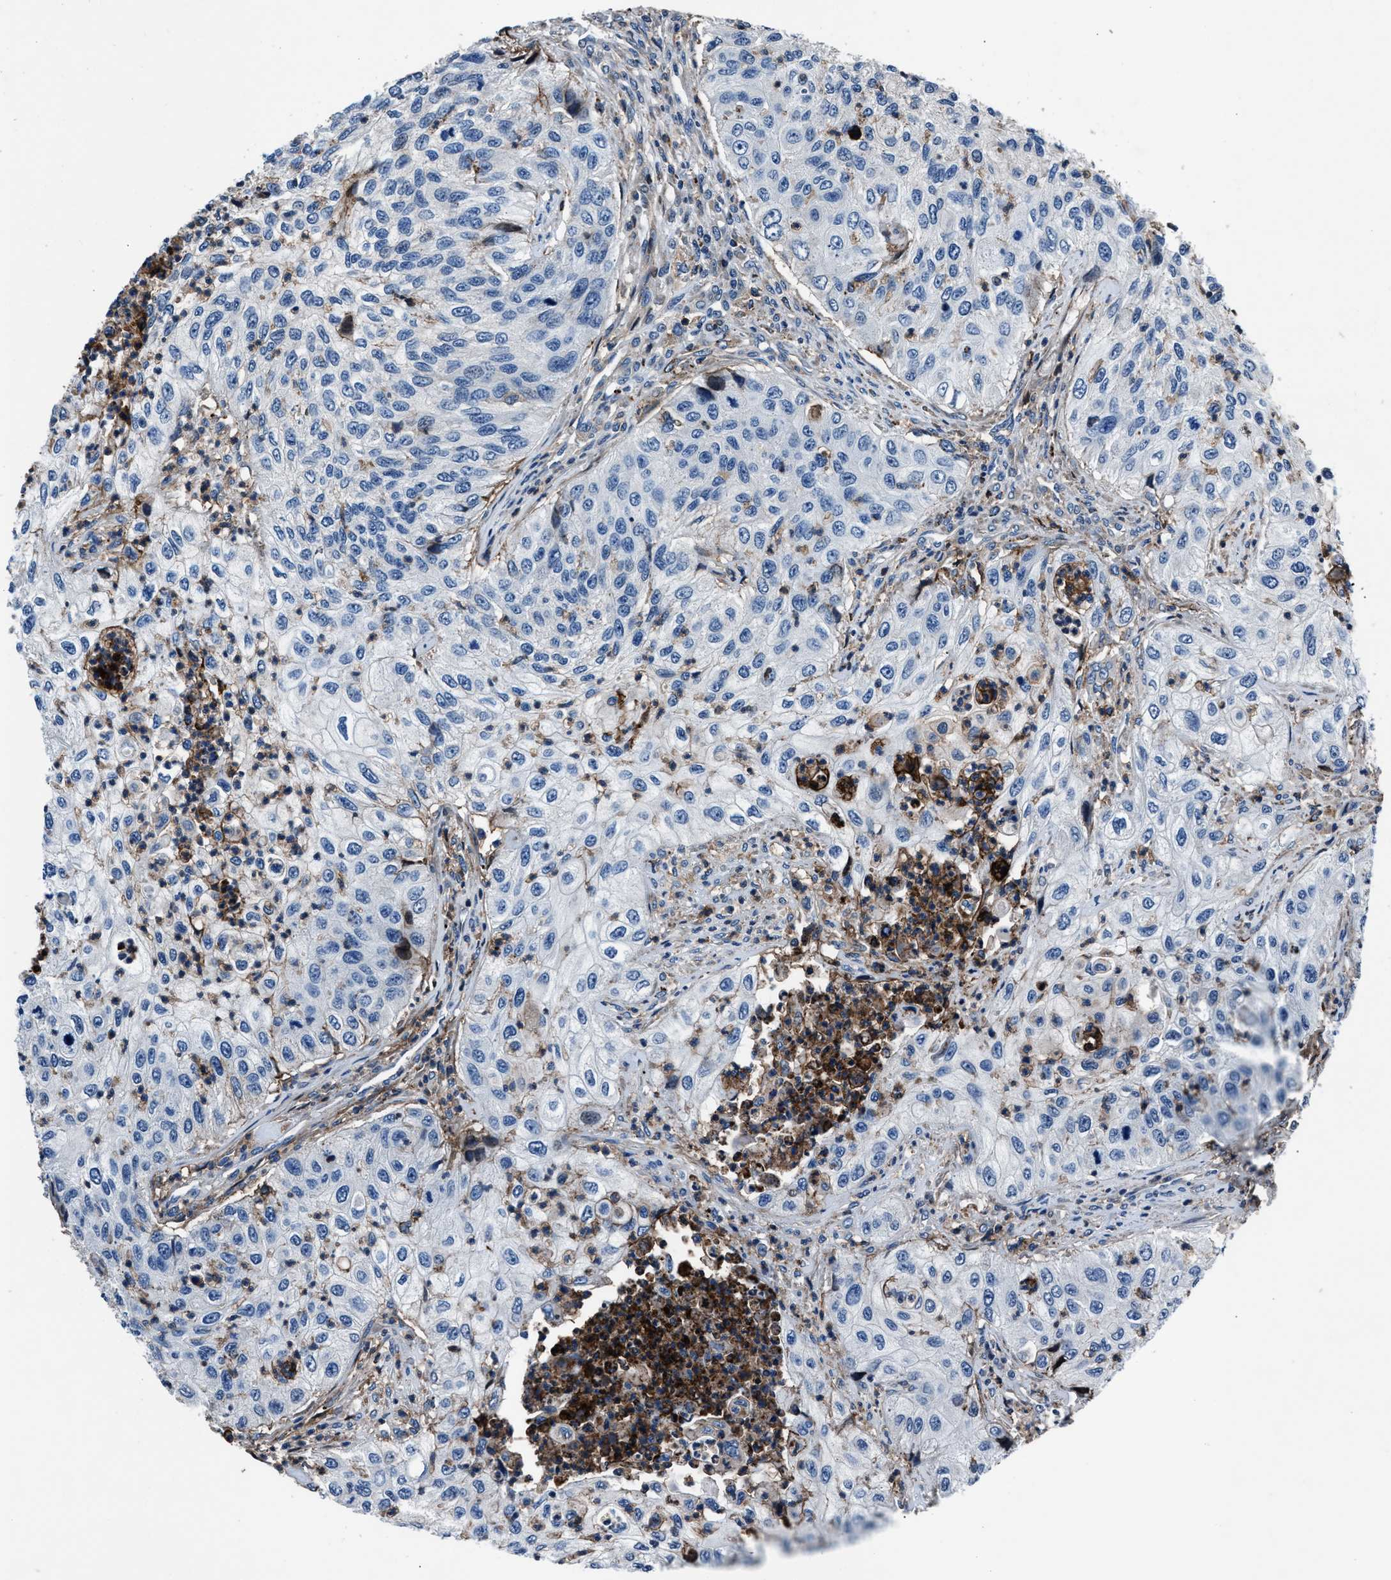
{"staining": {"intensity": "negative", "quantity": "none", "location": "none"}, "tissue": "urothelial cancer", "cell_type": "Tumor cells", "image_type": "cancer", "snomed": [{"axis": "morphology", "description": "Urothelial carcinoma, High grade"}, {"axis": "topography", "description": "Urinary bladder"}], "caption": "High power microscopy image of an IHC photomicrograph of high-grade urothelial carcinoma, revealing no significant expression in tumor cells. The staining is performed using DAB brown chromogen with nuclei counter-stained in using hematoxylin.", "gene": "MFSD11", "patient": {"sex": "female", "age": 60}}